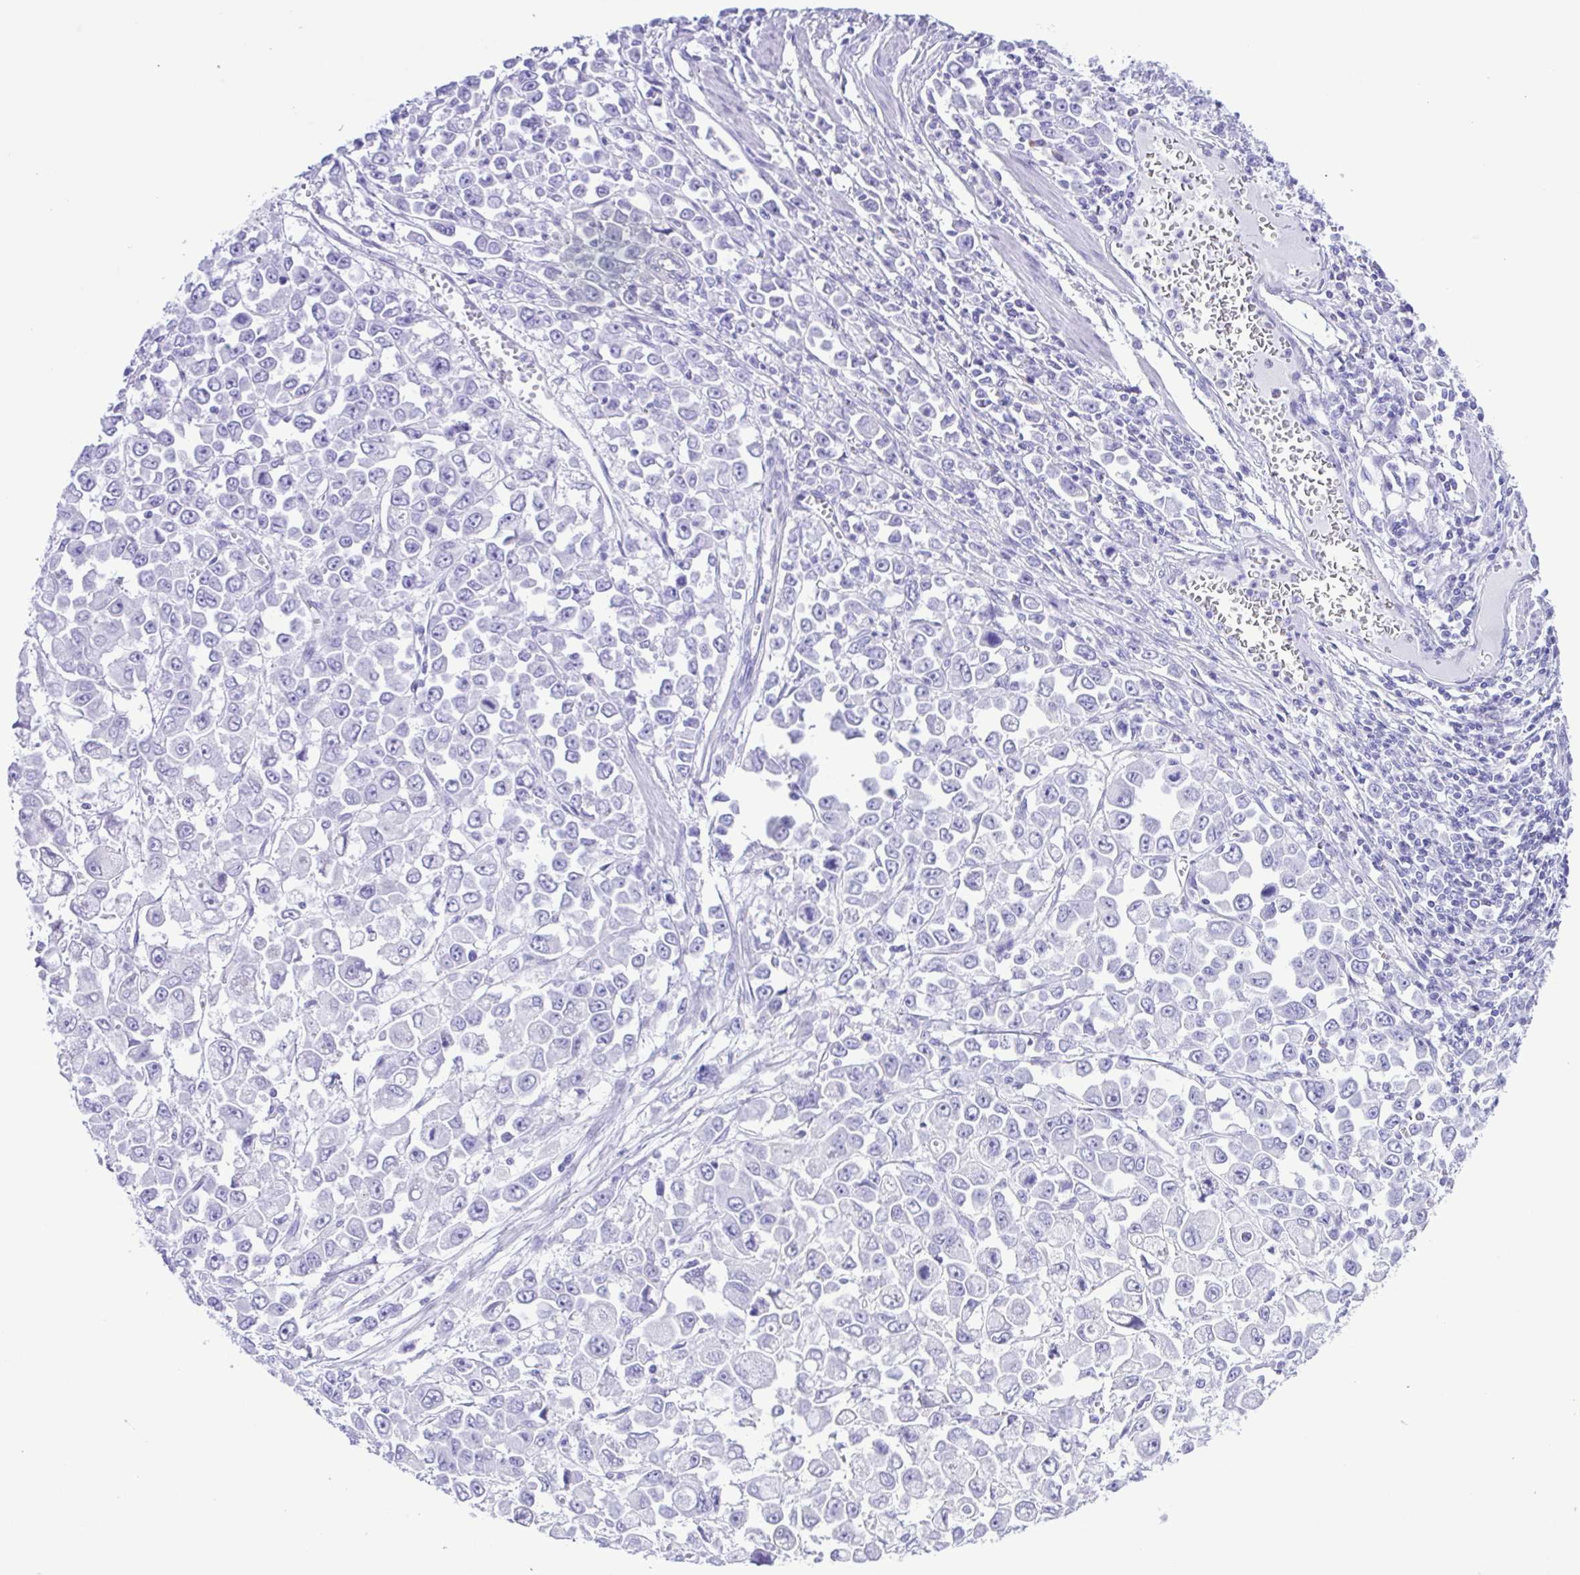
{"staining": {"intensity": "negative", "quantity": "none", "location": "none"}, "tissue": "stomach cancer", "cell_type": "Tumor cells", "image_type": "cancer", "snomed": [{"axis": "morphology", "description": "Adenocarcinoma, NOS"}, {"axis": "topography", "description": "Stomach, upper"}], "caption": "This is a image of immunohistochemistry staining of stomach cancer (adenocarcinoma), which shows no positivity in tumor cells.", "gene": "GPR17", "patient": {"sex": "male", "age": 70}}